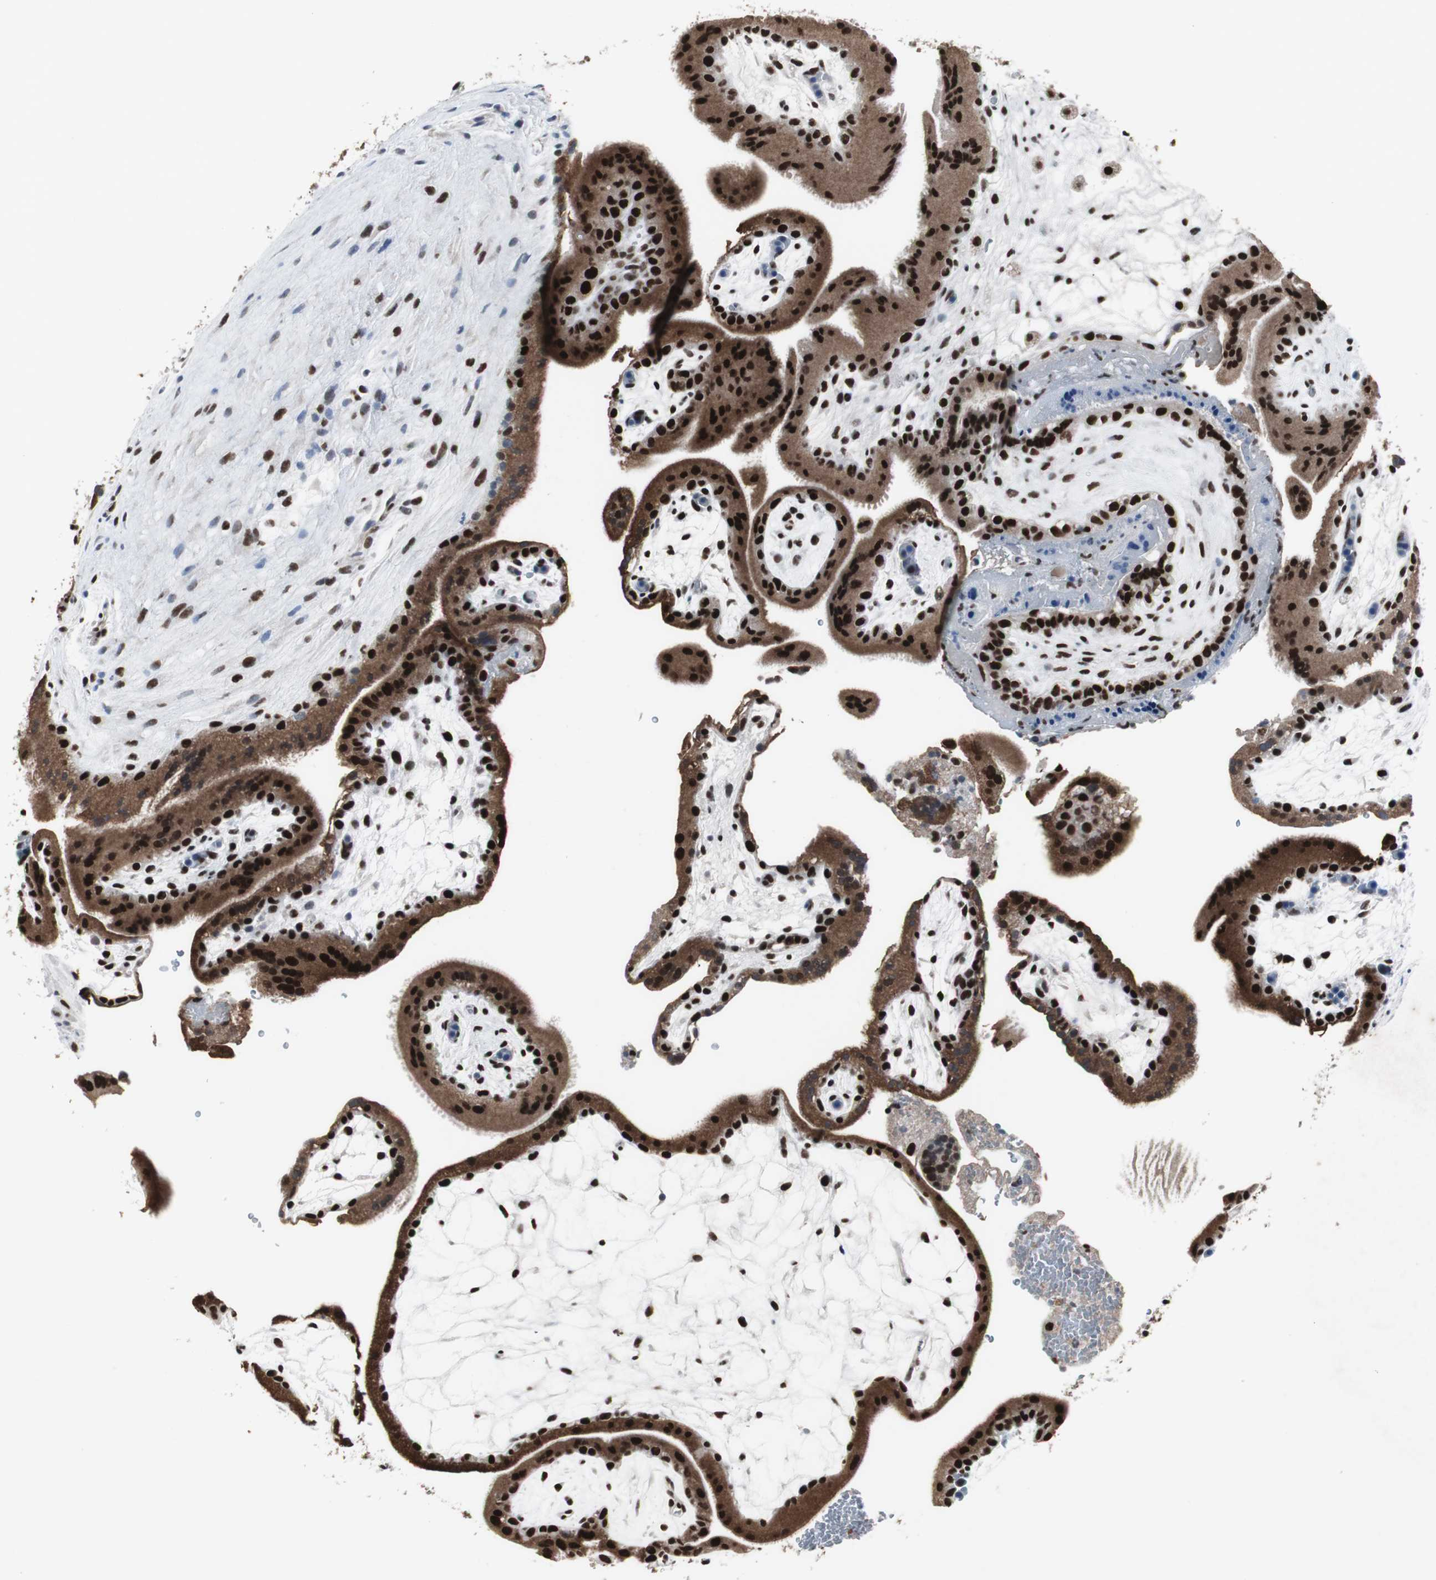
{"staining": {"intensity": "strong", "quantity": ">75%", "location": "nuclear"}, "tissue": "placenta", "cell_type": "Decidual cells", "image_type": "normal", "snomed": [{"axis": "morphology", "description": "Normal tissue, NOS"}, {"axis": "topography", "description": "Placenta"}], "caption": "Immunohistochemical staining of unremarkable human placenta displays high levels of strong nuclear positivity in approximately >75% of decidual cells.", "gene": "RAD9A", "patient": {"sex": "female", "age": 19}}